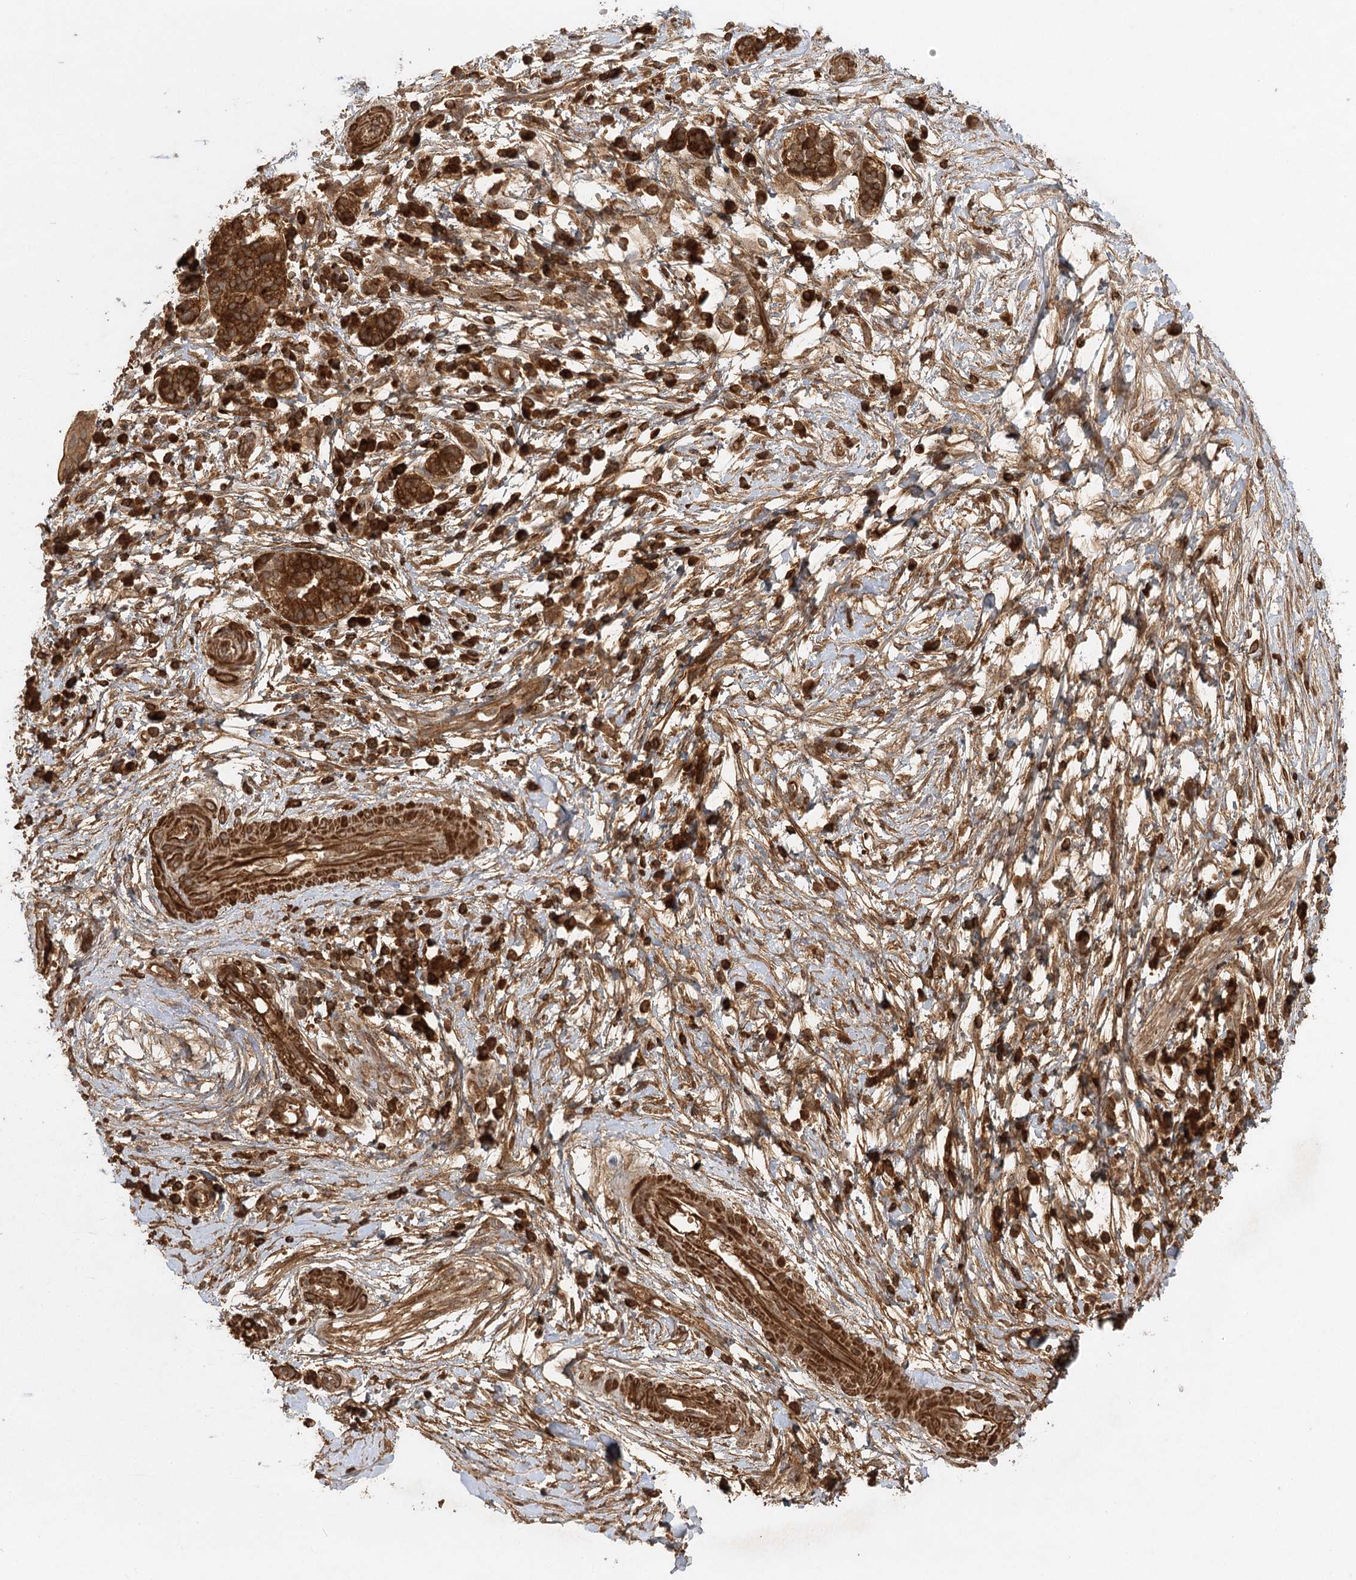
{"staining": {"intensity": "moderate", "quantity": ">75%", "location": "cytoplasmic/membranous"}, "tissue": "pancreatic cancer", "cell_type": "Tumor cells", "image_type": "cancer", "snomed": [{"axis": "morphology", "description": "Adenocarcinoma, NOS"}, {"axis": "topography", "description": "Pancreas"}], "caption": "Protein staining of pancreatic cancer tissue shows moderate cytoplasmic/membranous expression in approximately >75% of tumor cells.", "gene": "ARL13A", "patient": {"sex": "male", "age": 68}}